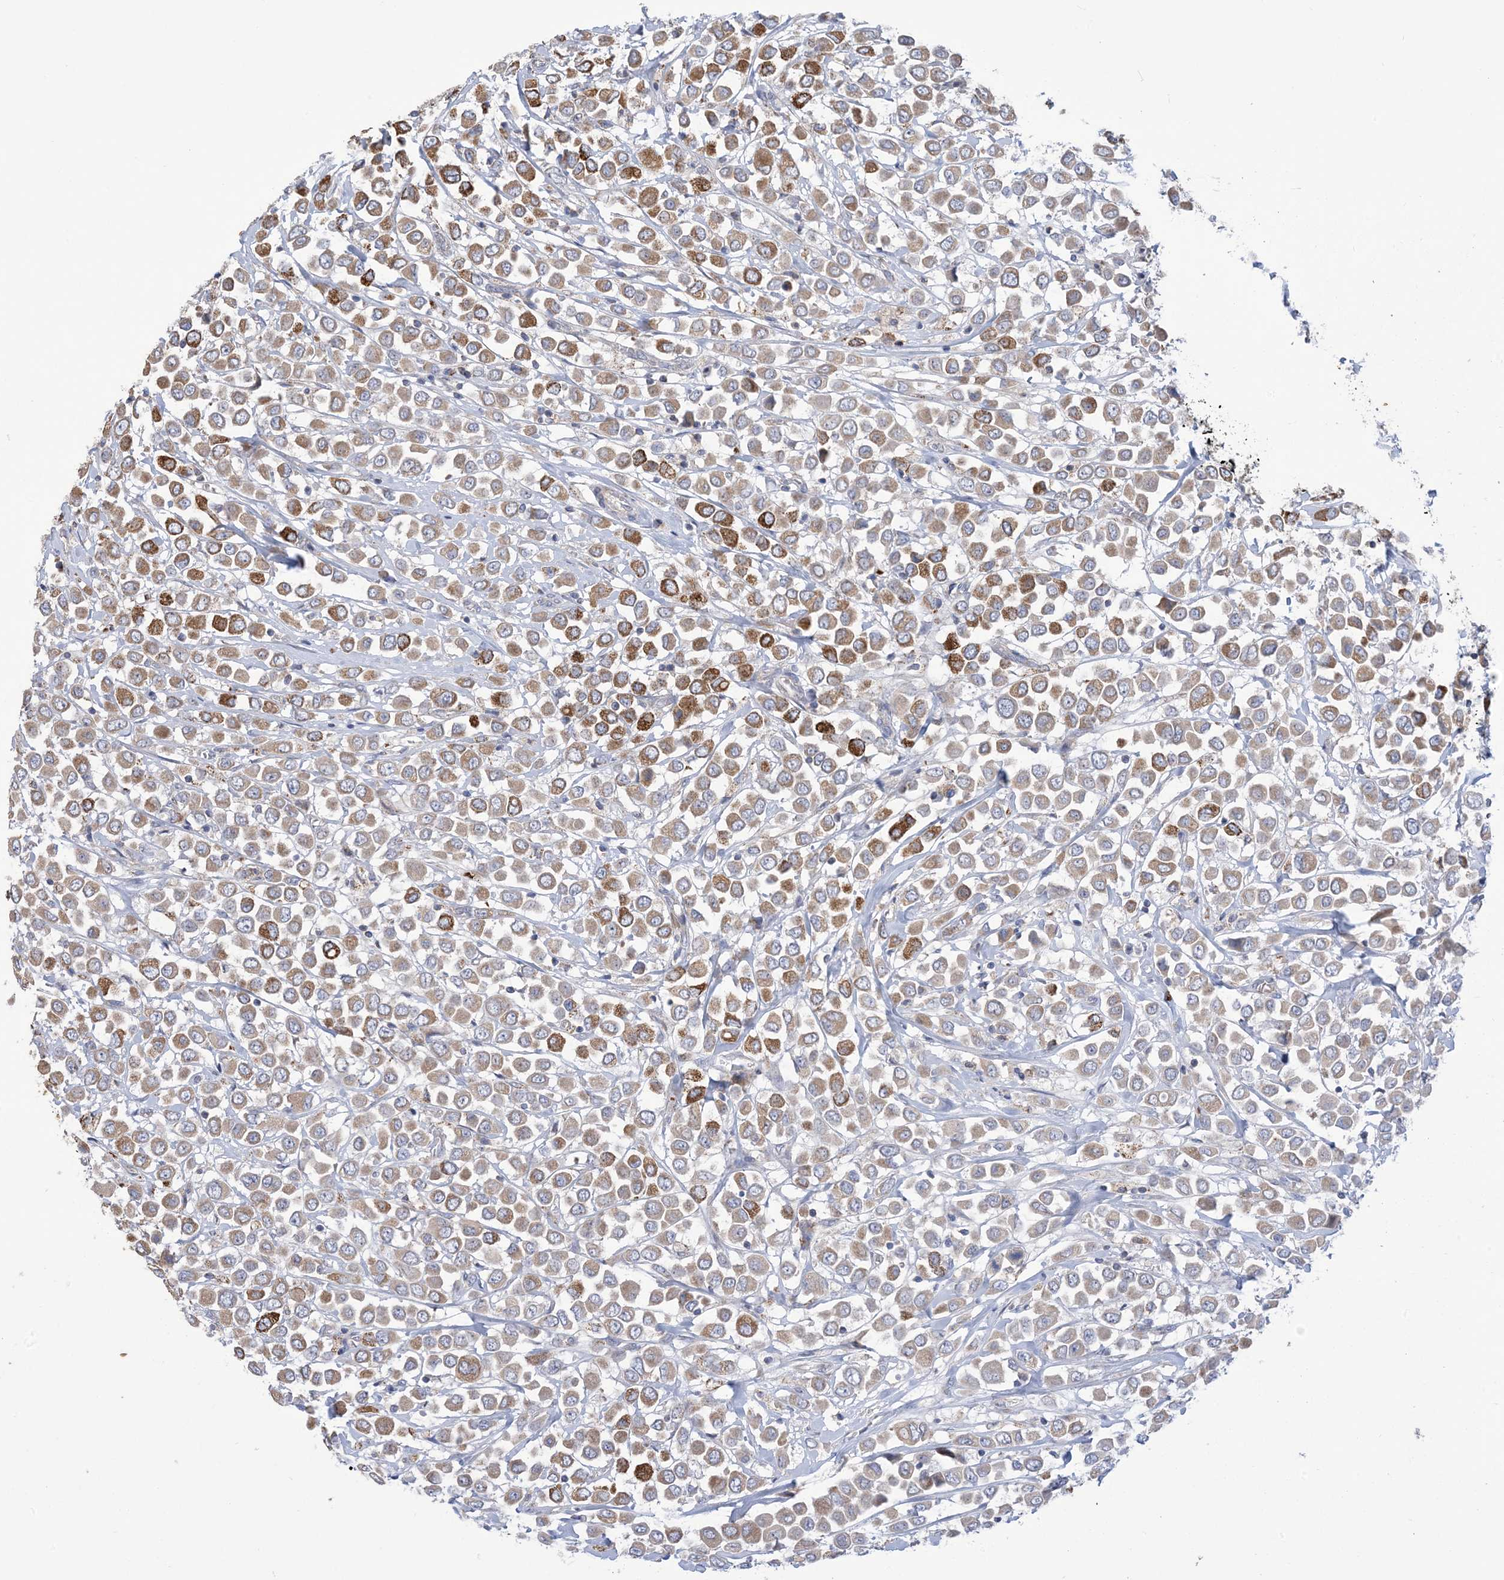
{"staining": {"intensity": "moderate", "quantity": ">75%", "location": "cytoplasmic/membranous"}, "tissue": "breast cancer", "cell_type": "Tumor cells", "image_type": "cancer", "snomed": [{"axis": "morphology", "description": "Duct carcinoma"}, {"axis": "topography", "description": "Breast"}], "caption": "This is a histology image of immunohistochemistry (IHC) staining of breast cancer (infiltrating ductal carcinoma), which shows moderate expression in the cytoplasmic/membranous of tumor cells.", "gene": "CLEC16A", "patient": {"sex": "female", "age": 61}}